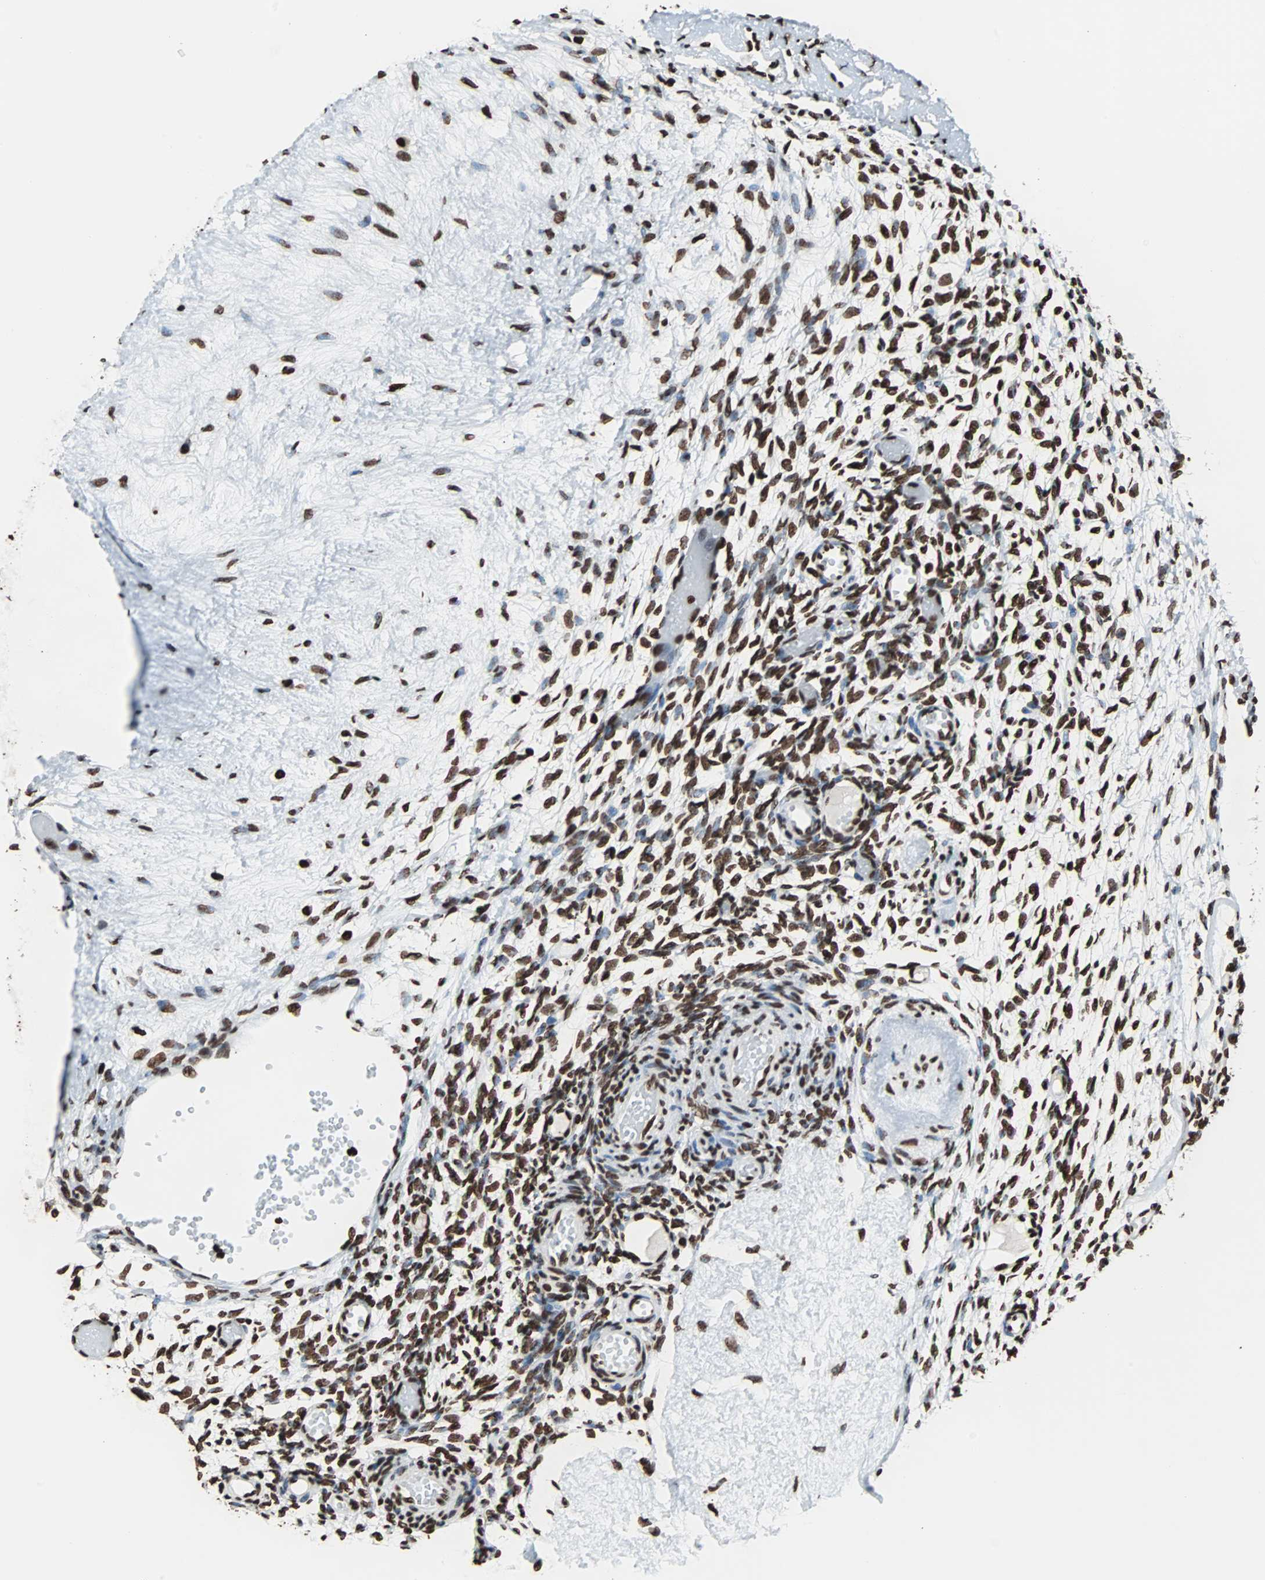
{"staining": {"intensity": "strong", "quantity": ">75%", "location": "nuclear"}, "tissue": "ovary", "cell_type": "Ovarian stroma cells", "image_type": "normal", "snomed": [{"axis": "morphology", "description": "Normal tissue, NOS"}, {"axis": "topography", "description": "Ovary"}], "caption": "Immunohistochemistry histopathology image of benign human ovary stained for a protein (brown), which exhibits high levels of strong nuclear expression in approximately >75% of ovarian stroma cells.", "gene": "H2BC18", "patient": {"sex": "female", "age": 35}}